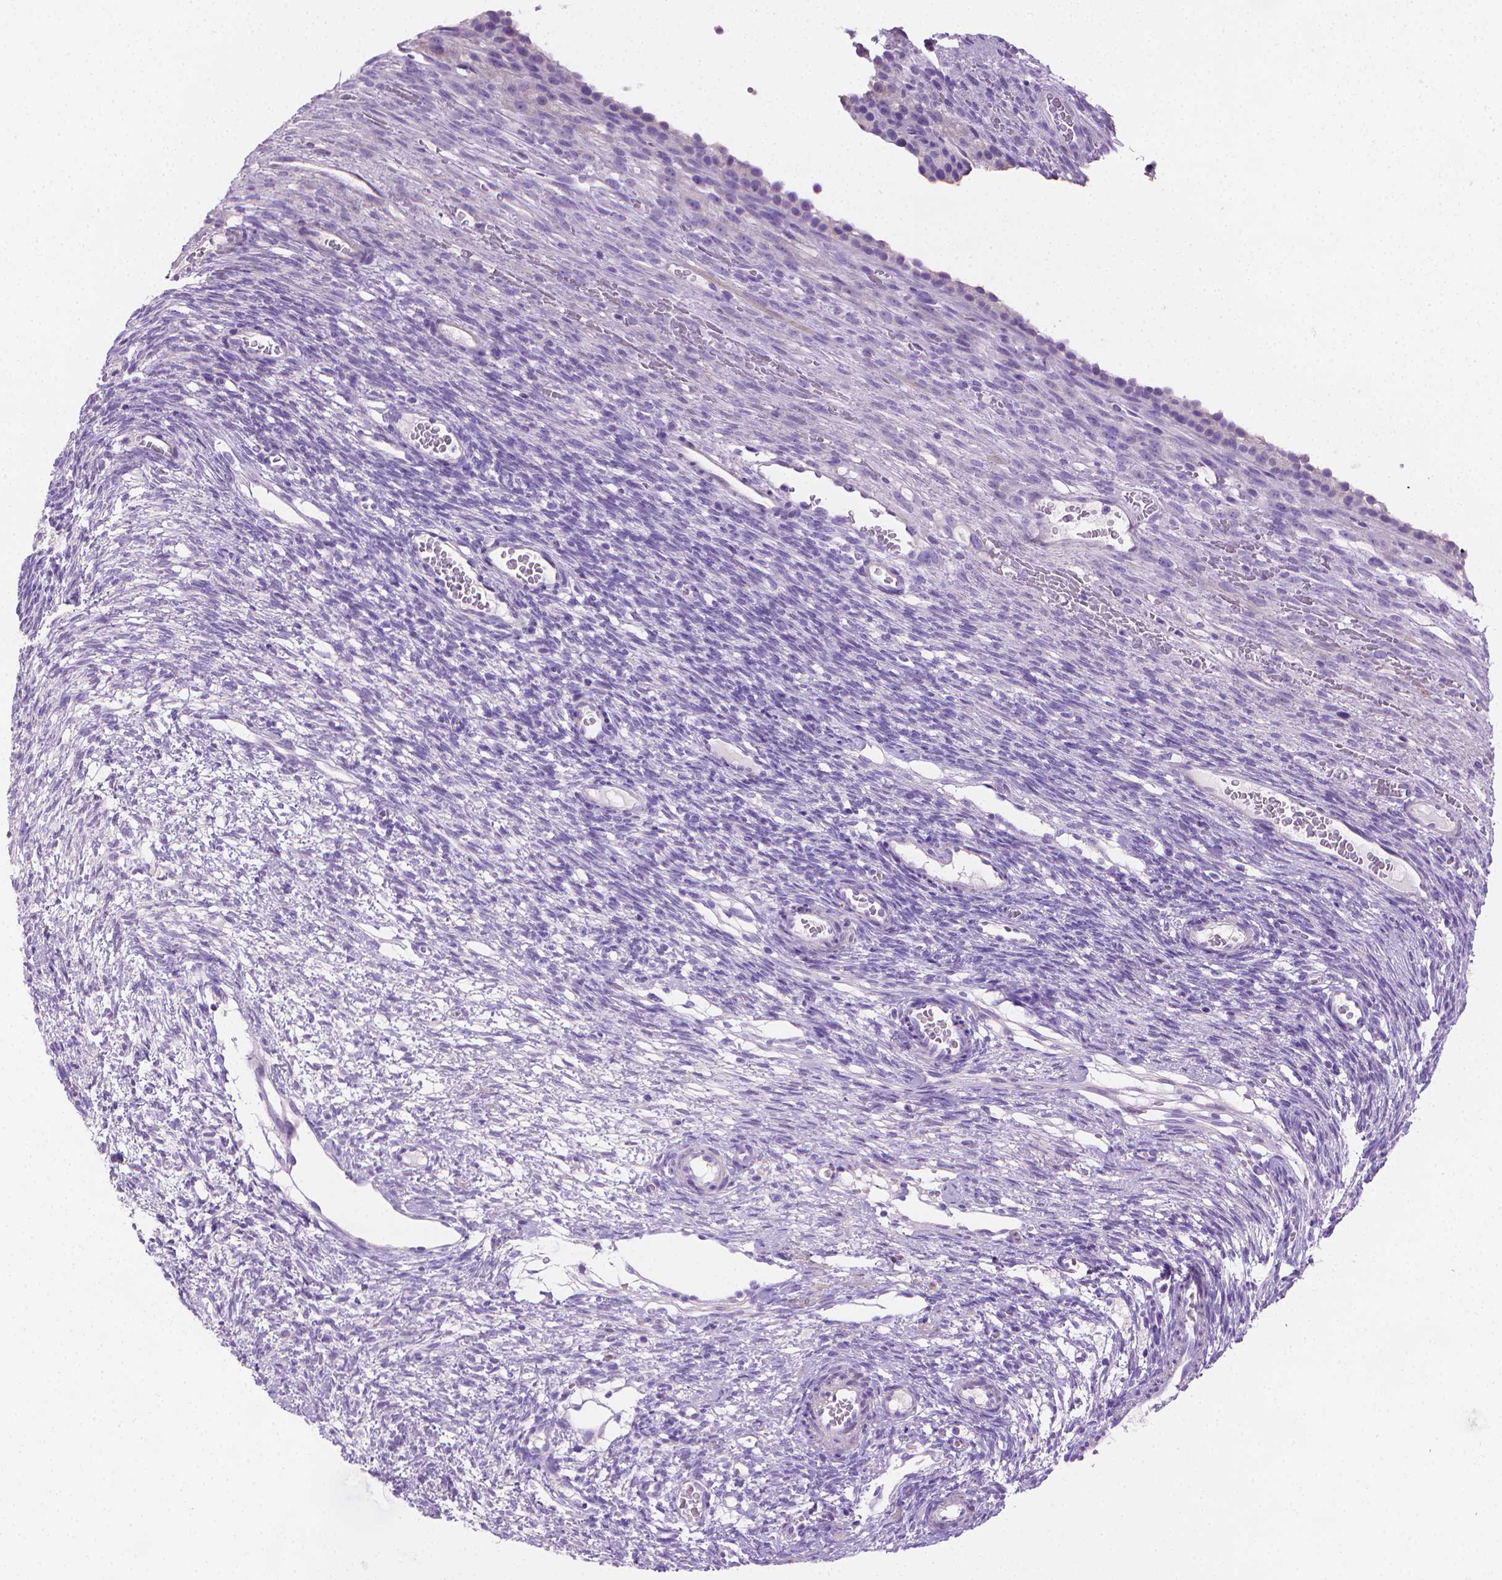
{"staining": {"intensity": "negative", "quantity": "none", "location": "none"}, "tissue": "ovary", "cell_type": "Ovarian stroma cells", "image_type": "normal", "snomed": [{"axis": "morphology", "description": "Normal tissue, NOS"}, {"axis": "topography", "description": "Ovary"}], "caption": "Immunohistochemistry (IHC) histopathology image of benign human ovary stained for a protein (brown), which reveals no staining in ovarian stroma cells.", "gene": "PNMA2", "patient": {"sex": "female", "age": 34}}